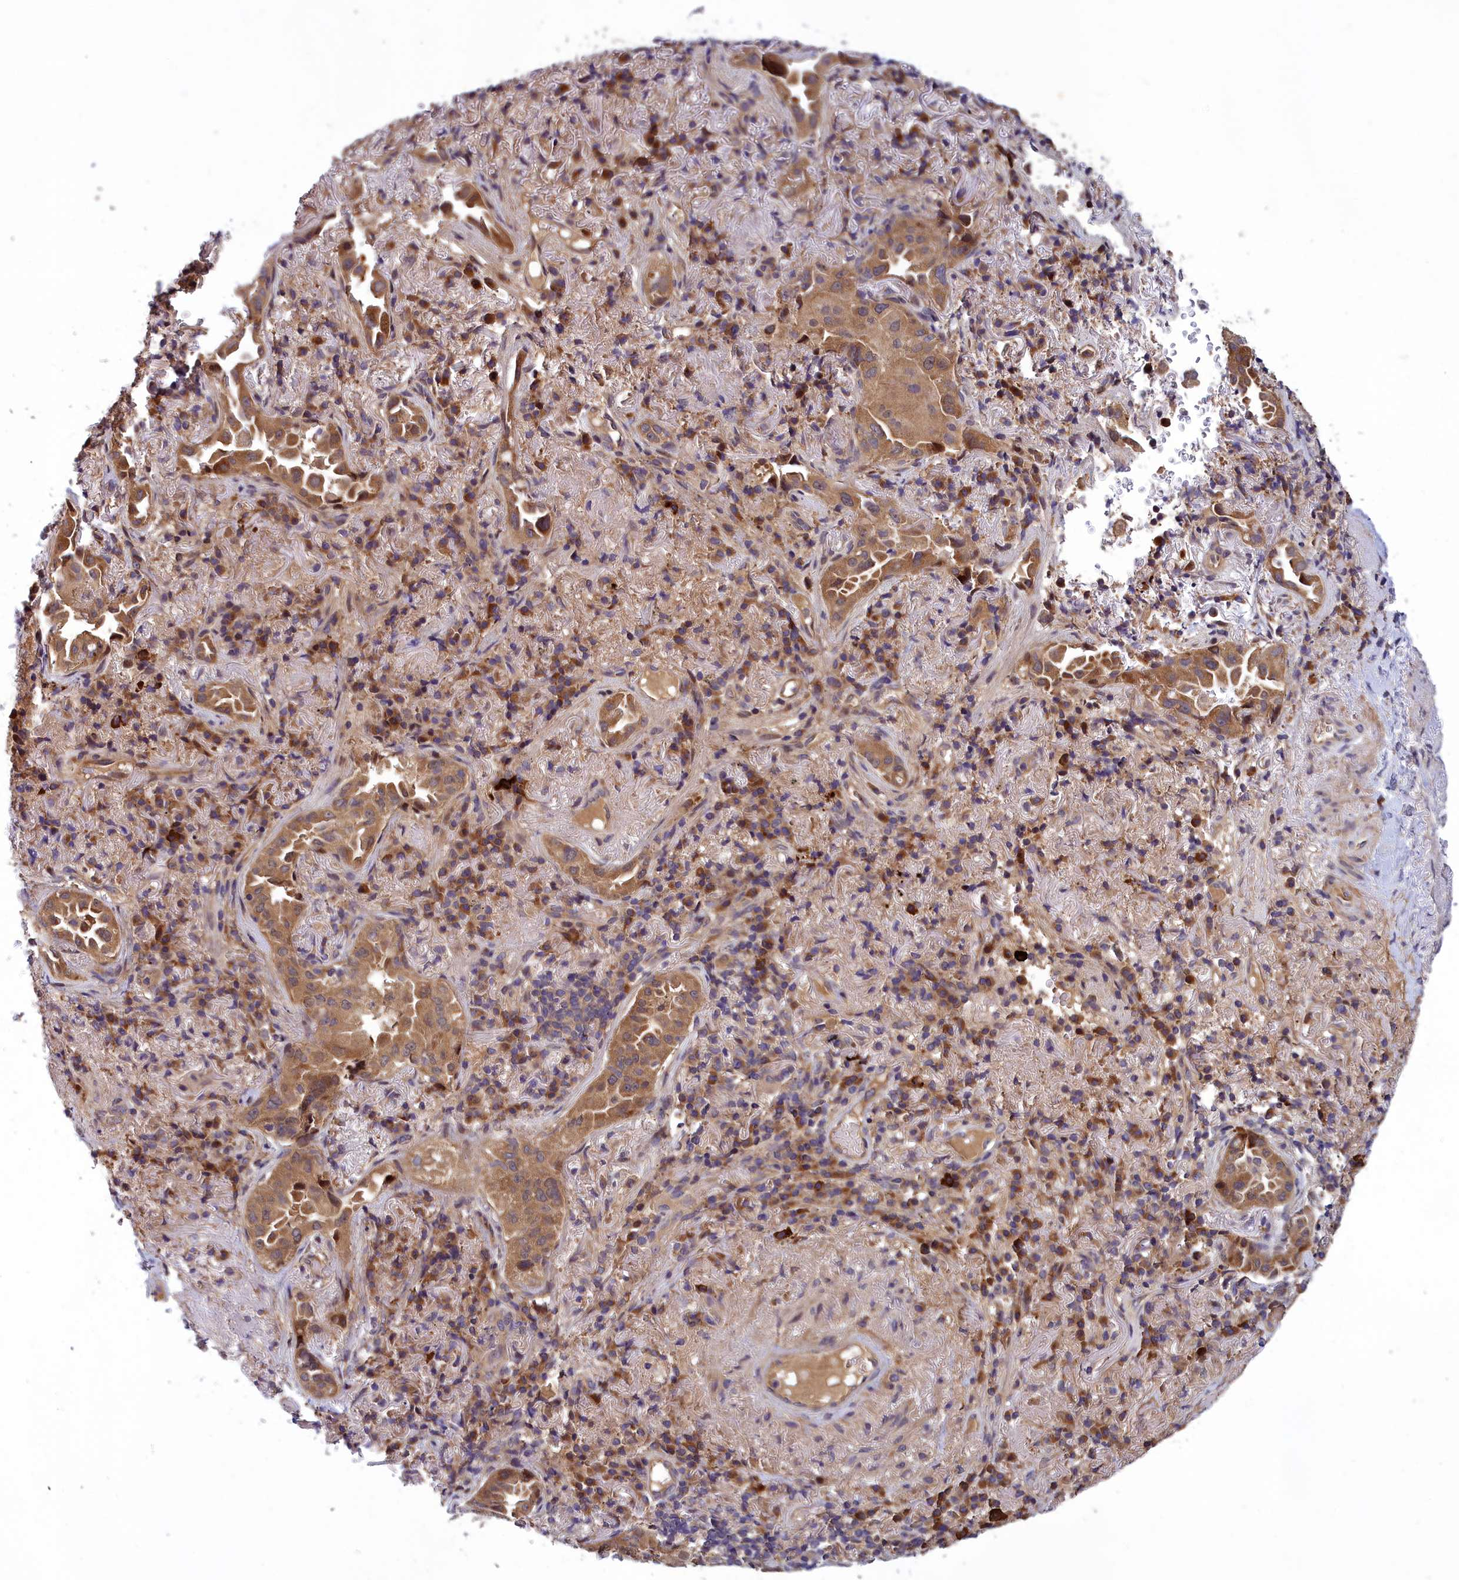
{"staining": {"intensity": "moderate", "quantity": ">75%", "location": "cytoplasmic/membranous"}, "tissue": "lung cancer", "cell_type": "Tumor cells", "image_type": "cancer", "snomed": [{"axis": "morphology", "description": "Adenocarcinoma, NOS"}, {"axis": "topography", "description": "Lung"}], "caption": "Immunohistochemistry micrograph of human lung cancer (adenocarcinoma) stained for a protein (brown), which displays medium levels of moderate cytoplasmic/membranous positivity in approximately >75% of tumor cells.", "gene": "CCDC15", "patient": {"sex": "female", "age": 69}}